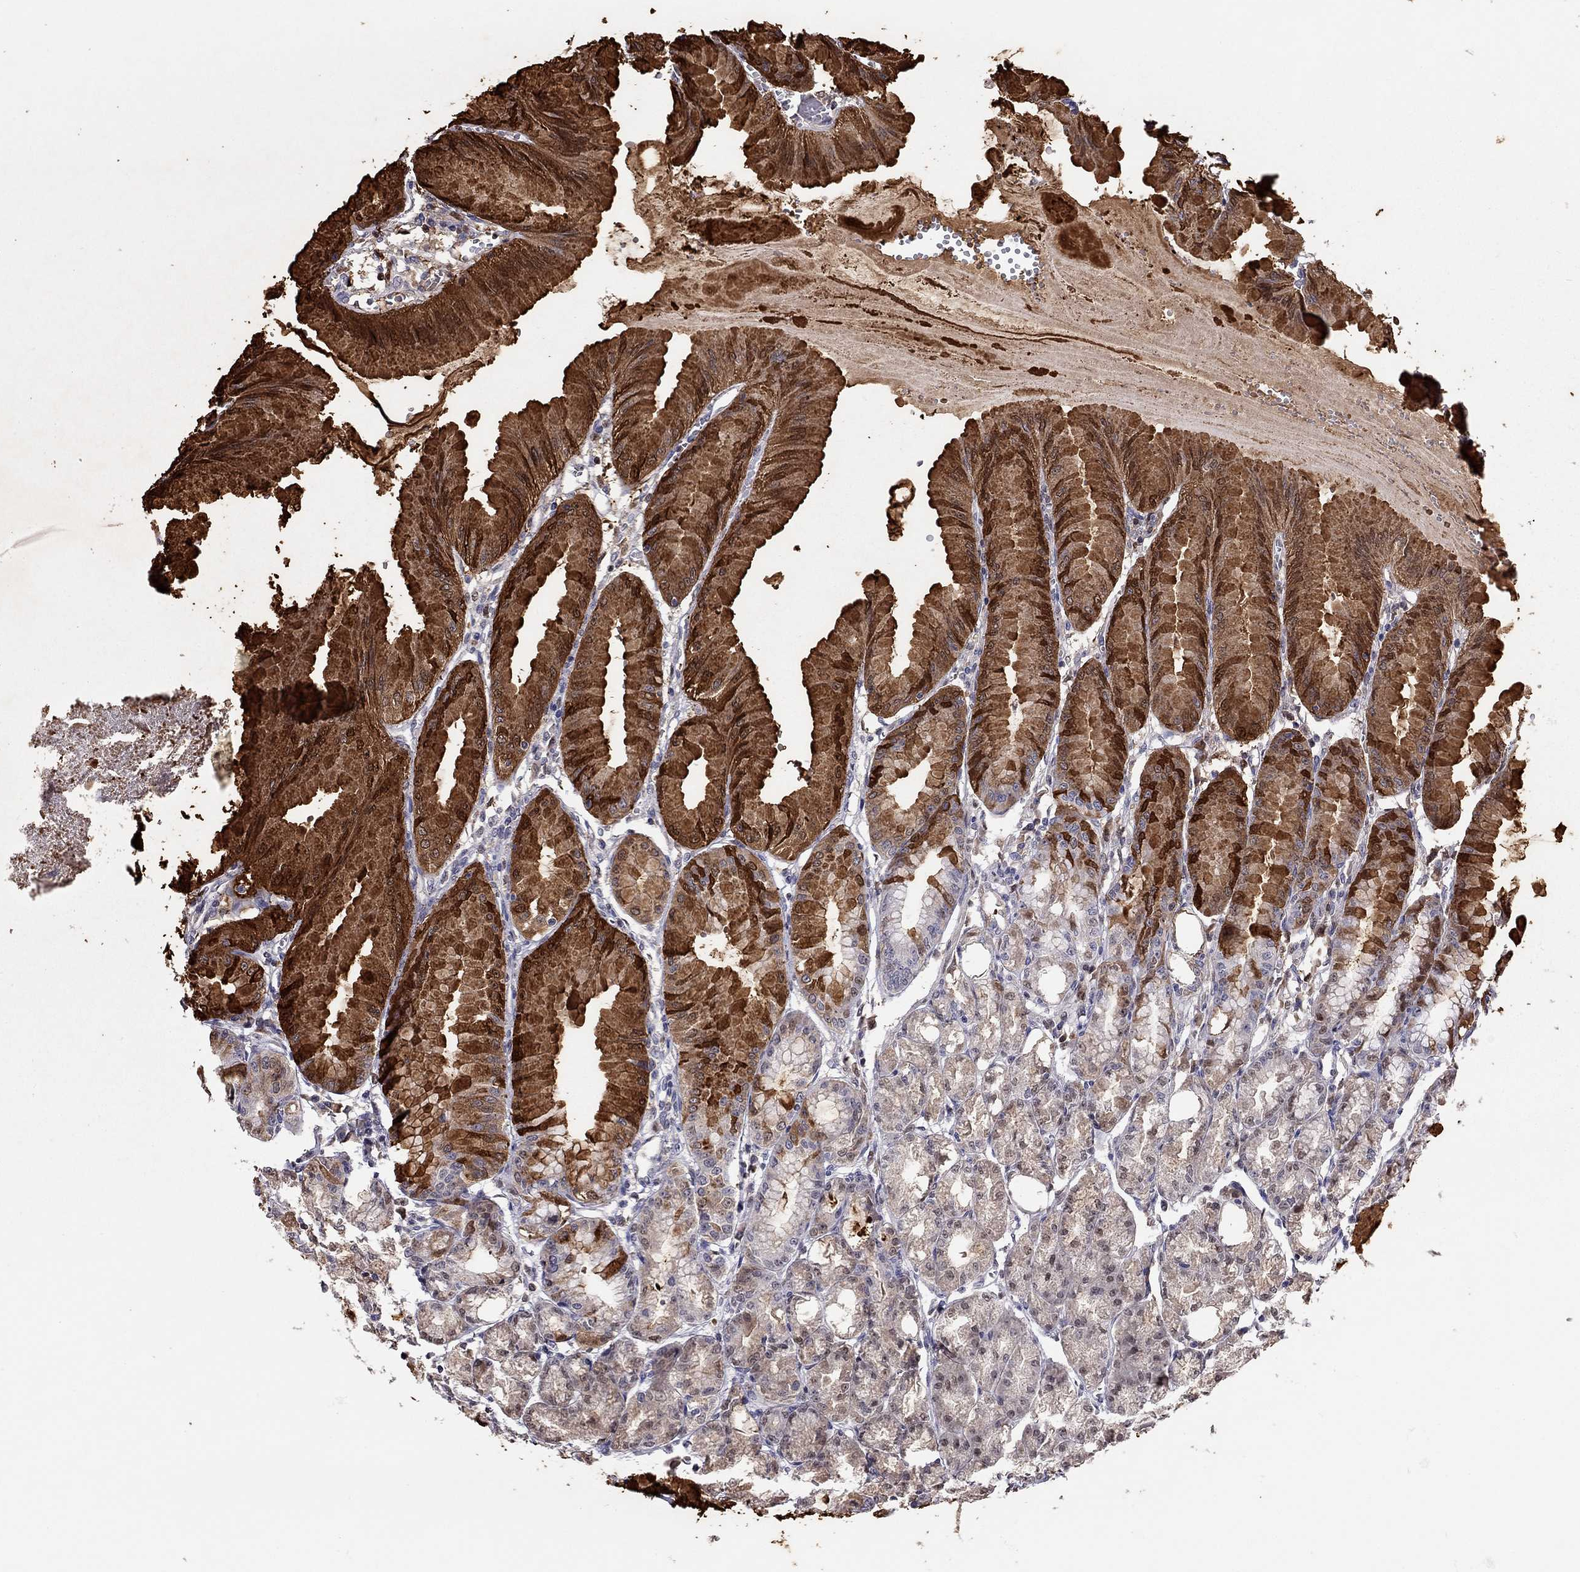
{"staining": {"intensity": "strong", "quantity": ">75%", "location": "cytoplasmic/membranous"}, "tissue": "stomach", "cell_type": "Glandular cells", "image_type": "normal", "snomed": [{"axis": "morphology", "description": "Normal tissue, NOS"}, {"axis": "topography", "description": "Stomach, lower"}], "caption": "Immunohistochemistry (IHC) (DAB) staining of benign stomach shows strong cytoplasmic/membranous protein positivity in approximately >75% of glandular cells.", "gene": "SCARB1", "patient": {"sex": "male", "age": 71}}